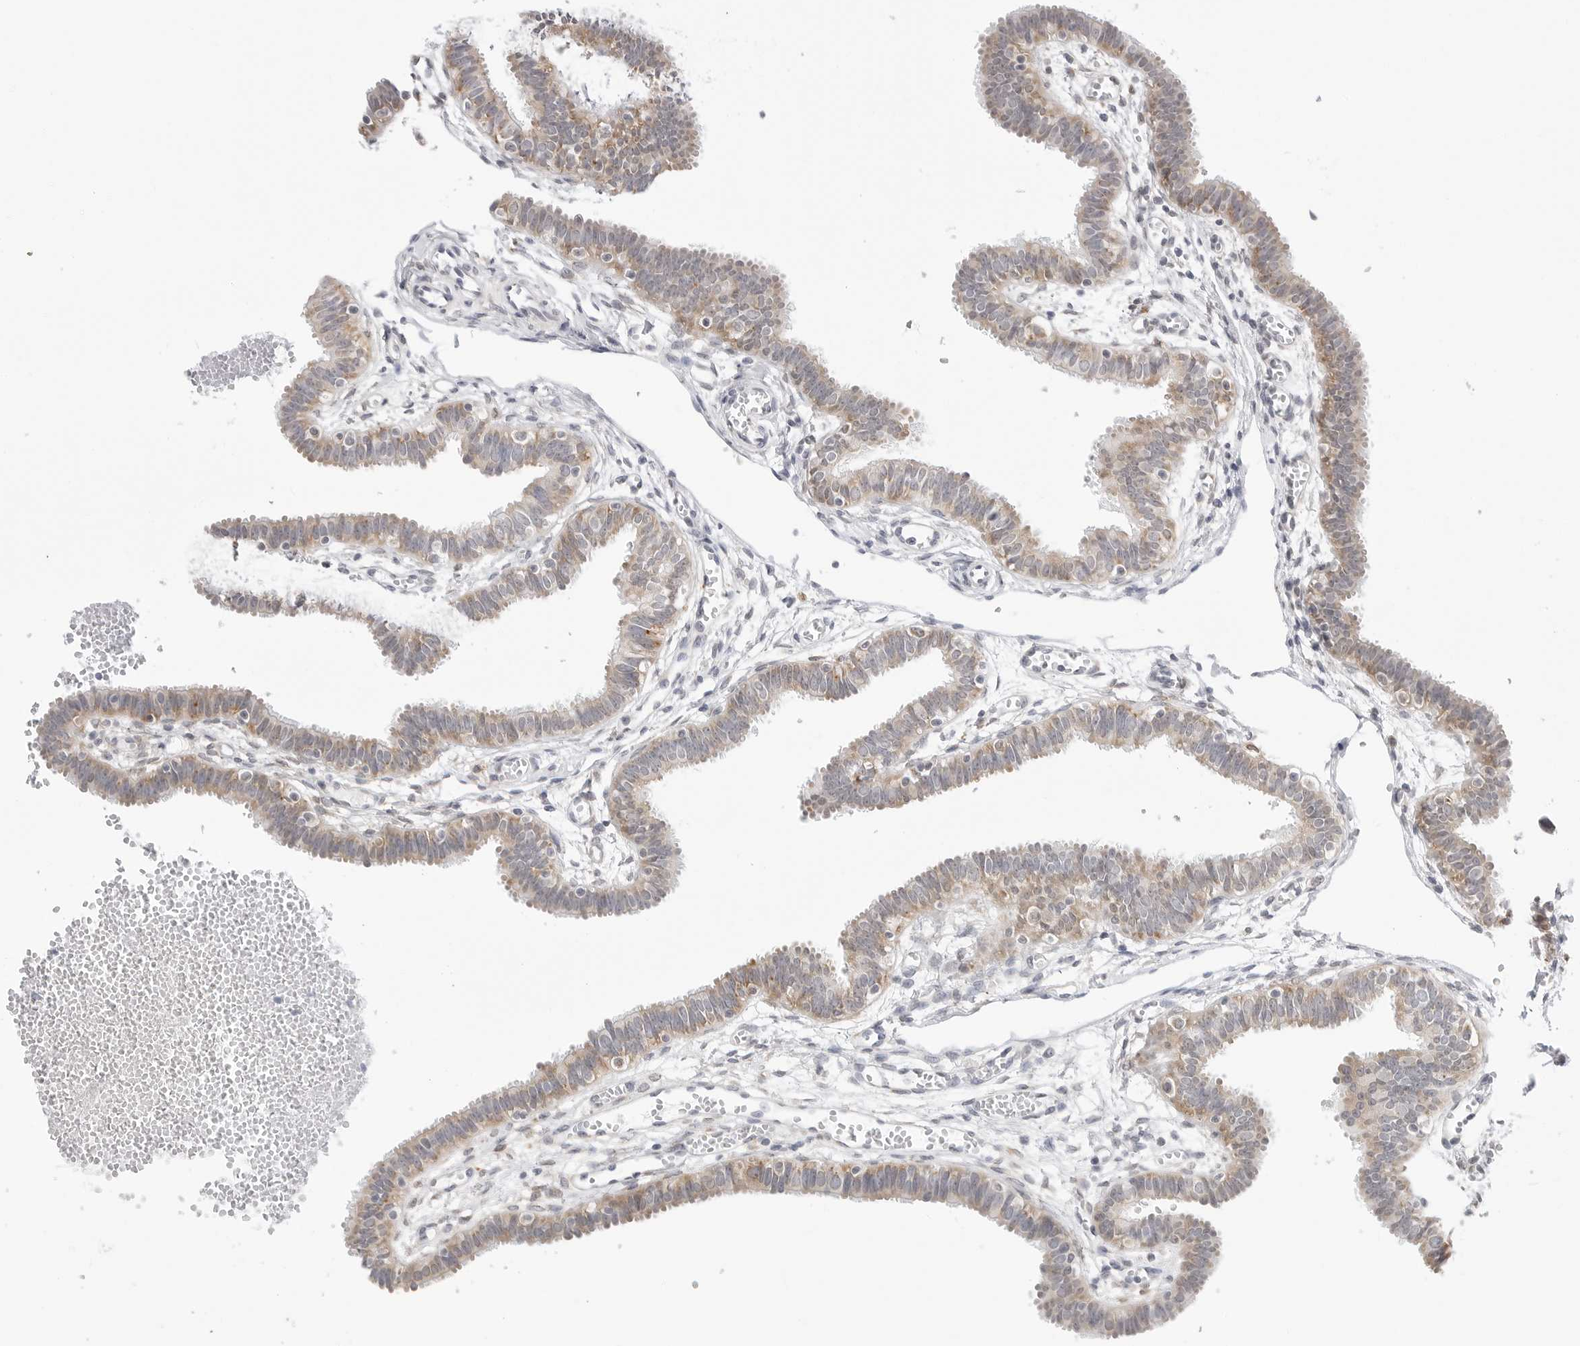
{"staining": {"intensity": "moderate", "quantity": "25%-75%", "location": "cytoplasmic/membranous"}, "tissue": "fallopian tube", "cell_type": "Glandular cells", "image_type": "normal", "snomed": [{"axis": "morphology", "description": "Normal tissue, NOS"}, {"axis": "topography", "description": "Fallopian tube"}, {"axis": "topography", "description": "Placenta"}], "caption": "Unremarkable fallopian tube exhibits moderate cytoplasmic/membranous staining in about 25%-75% of glandular cells.", "gene": "RPN1", "patient": {"sex": "female", "age": 32}}